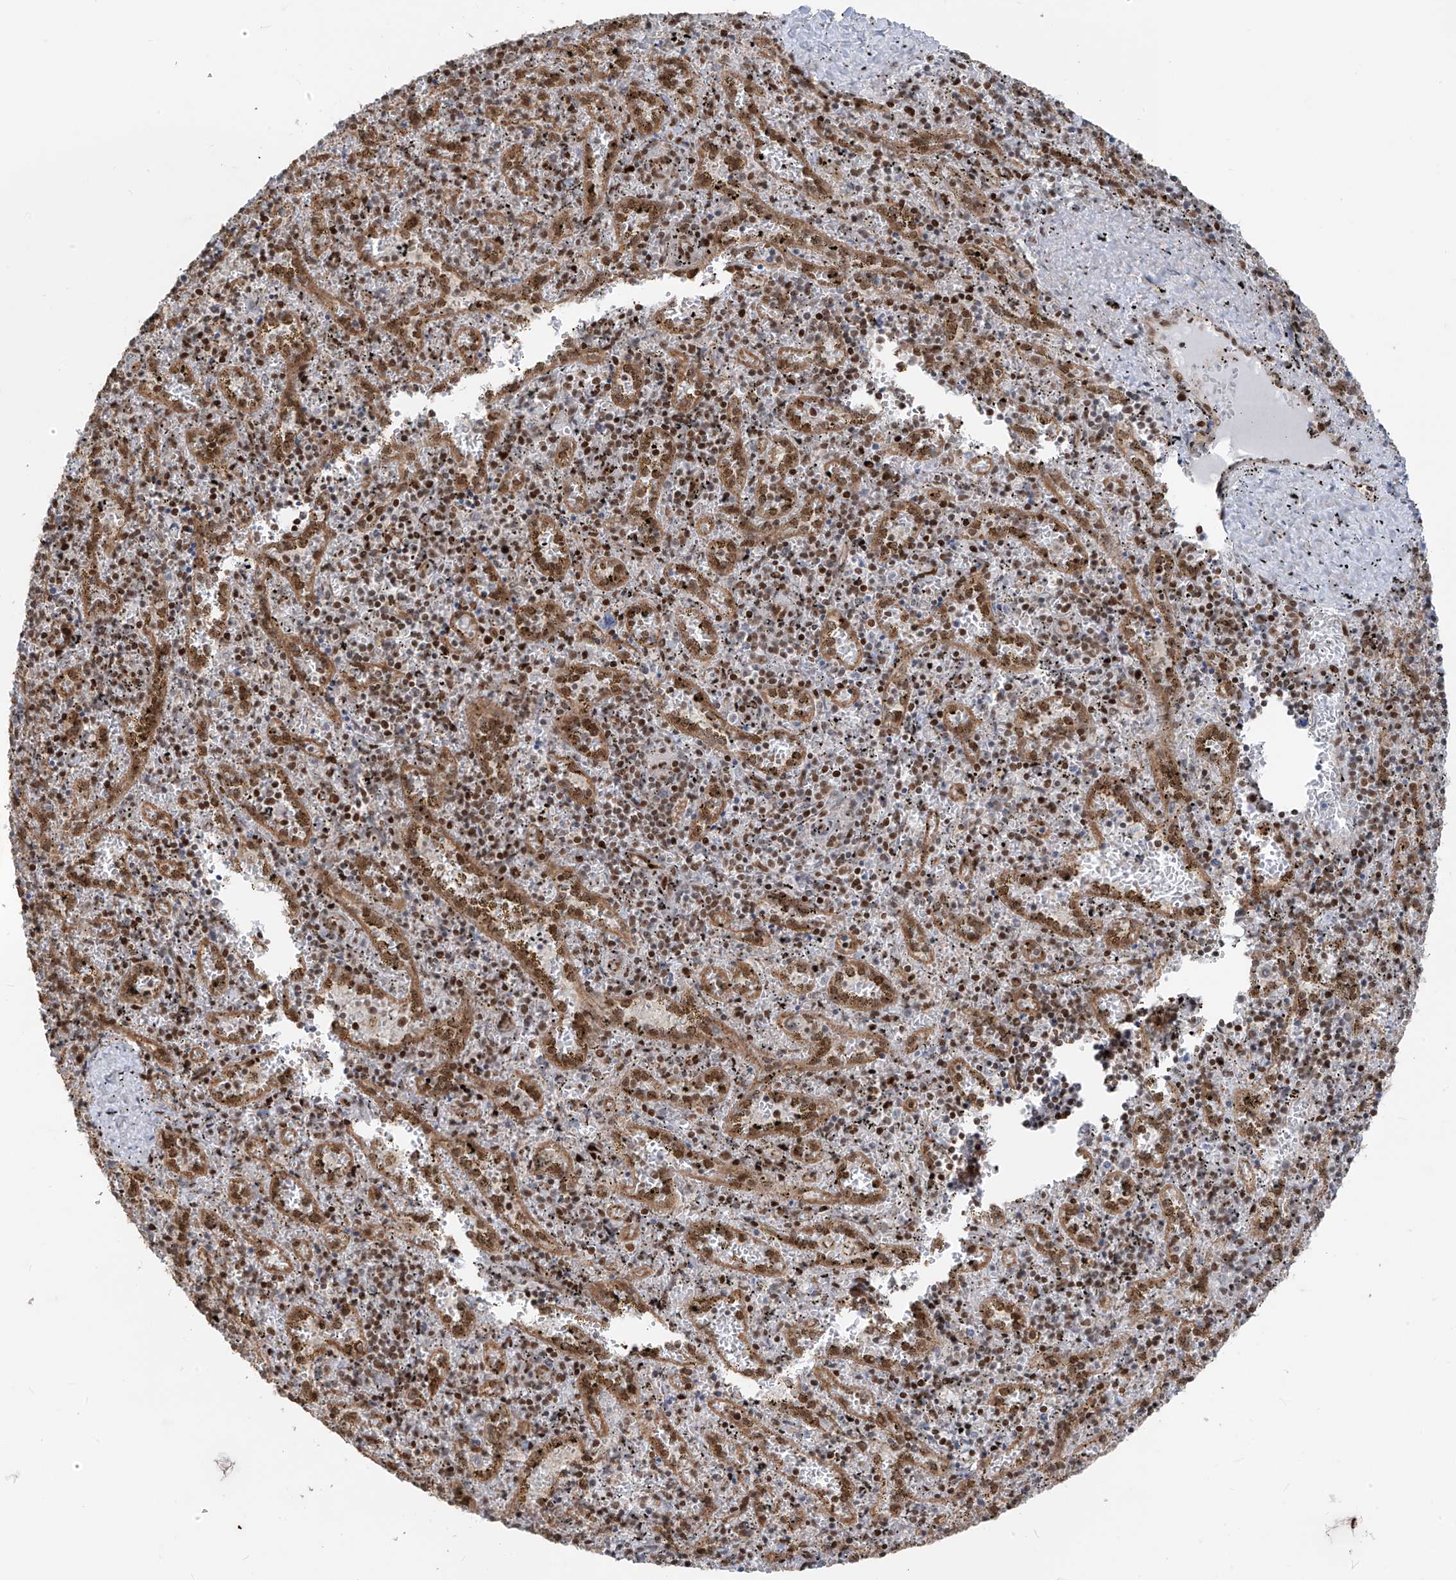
{"staining": {"intensity": "moderate", "quantity": ">75%", "location": "nuclear"}, "tissue": "spleen", "cell_type": "Cells in red pulp", "image_type": "normal", "snomed": [{"axis": "morphology", "description": "Normal tissue, NOS"}, {"axis": "topography", "description": "Spleen"}], "caption": "Unremarkable spleen demonstrates moderate nuclear expression in about >75% of cells in red pulp, visualized by immunohistochemistry.", "gene": "ARHGEF3", "patient": {"sex": "male", "age": 11}}